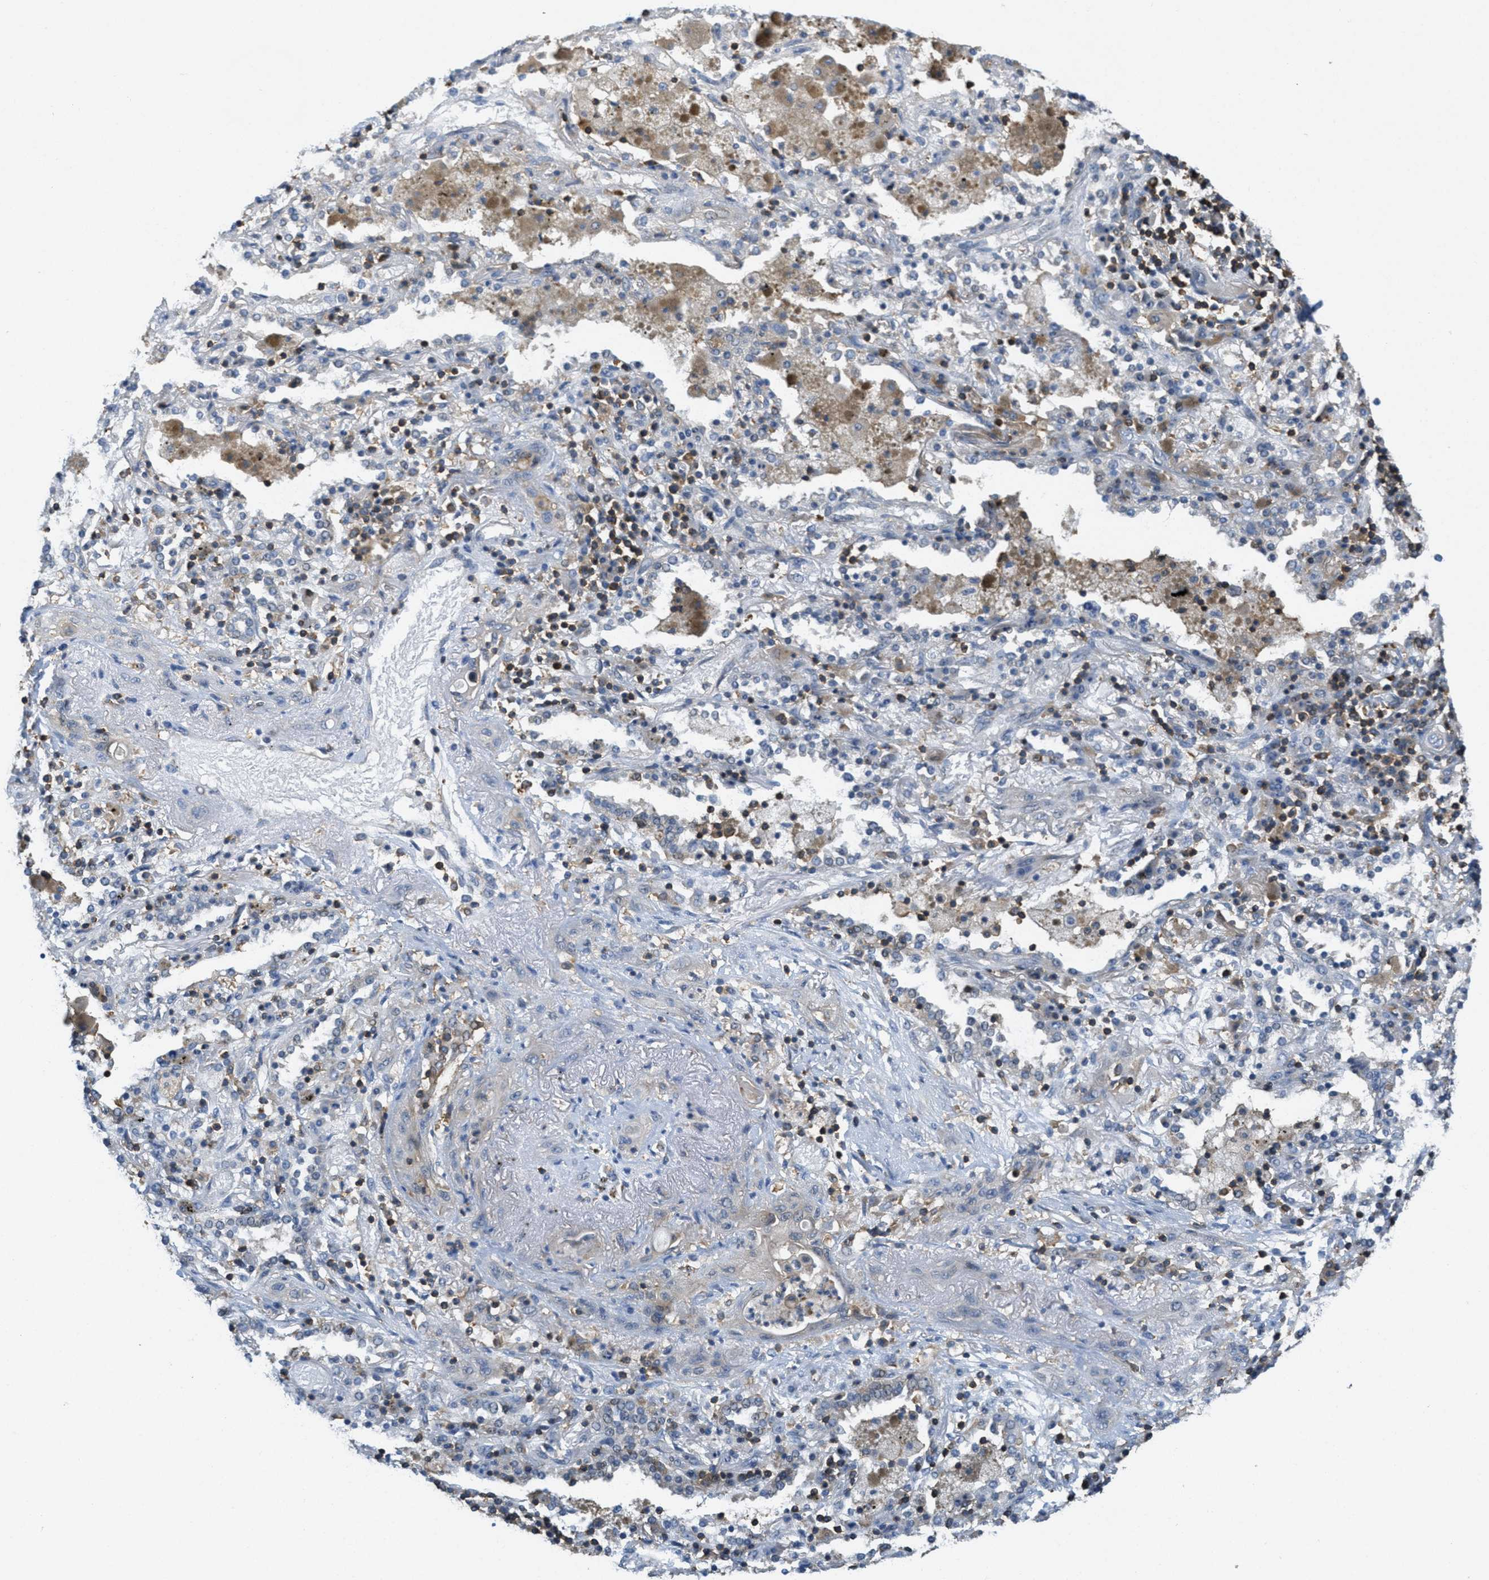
{"staining": {"intensity": "negative", "quantity": "none", "location": "none"}, "tissue": "lung cancer", "cell_type": "Tumor cells", "image_type": "cancer", "snomed": [{"axis": "morphology", "description": "Squamous cell carcinoma, NOS"}, {"axis": "topography", "description": "Lung"}], "caption": "Squamous cell carcinoma (lung) stained for a protein using immunohistochemistry (IHC) displays no positivity tumor cells.", "gene": "GRIK2", "patient": {"sex": "female", "age": 47}}